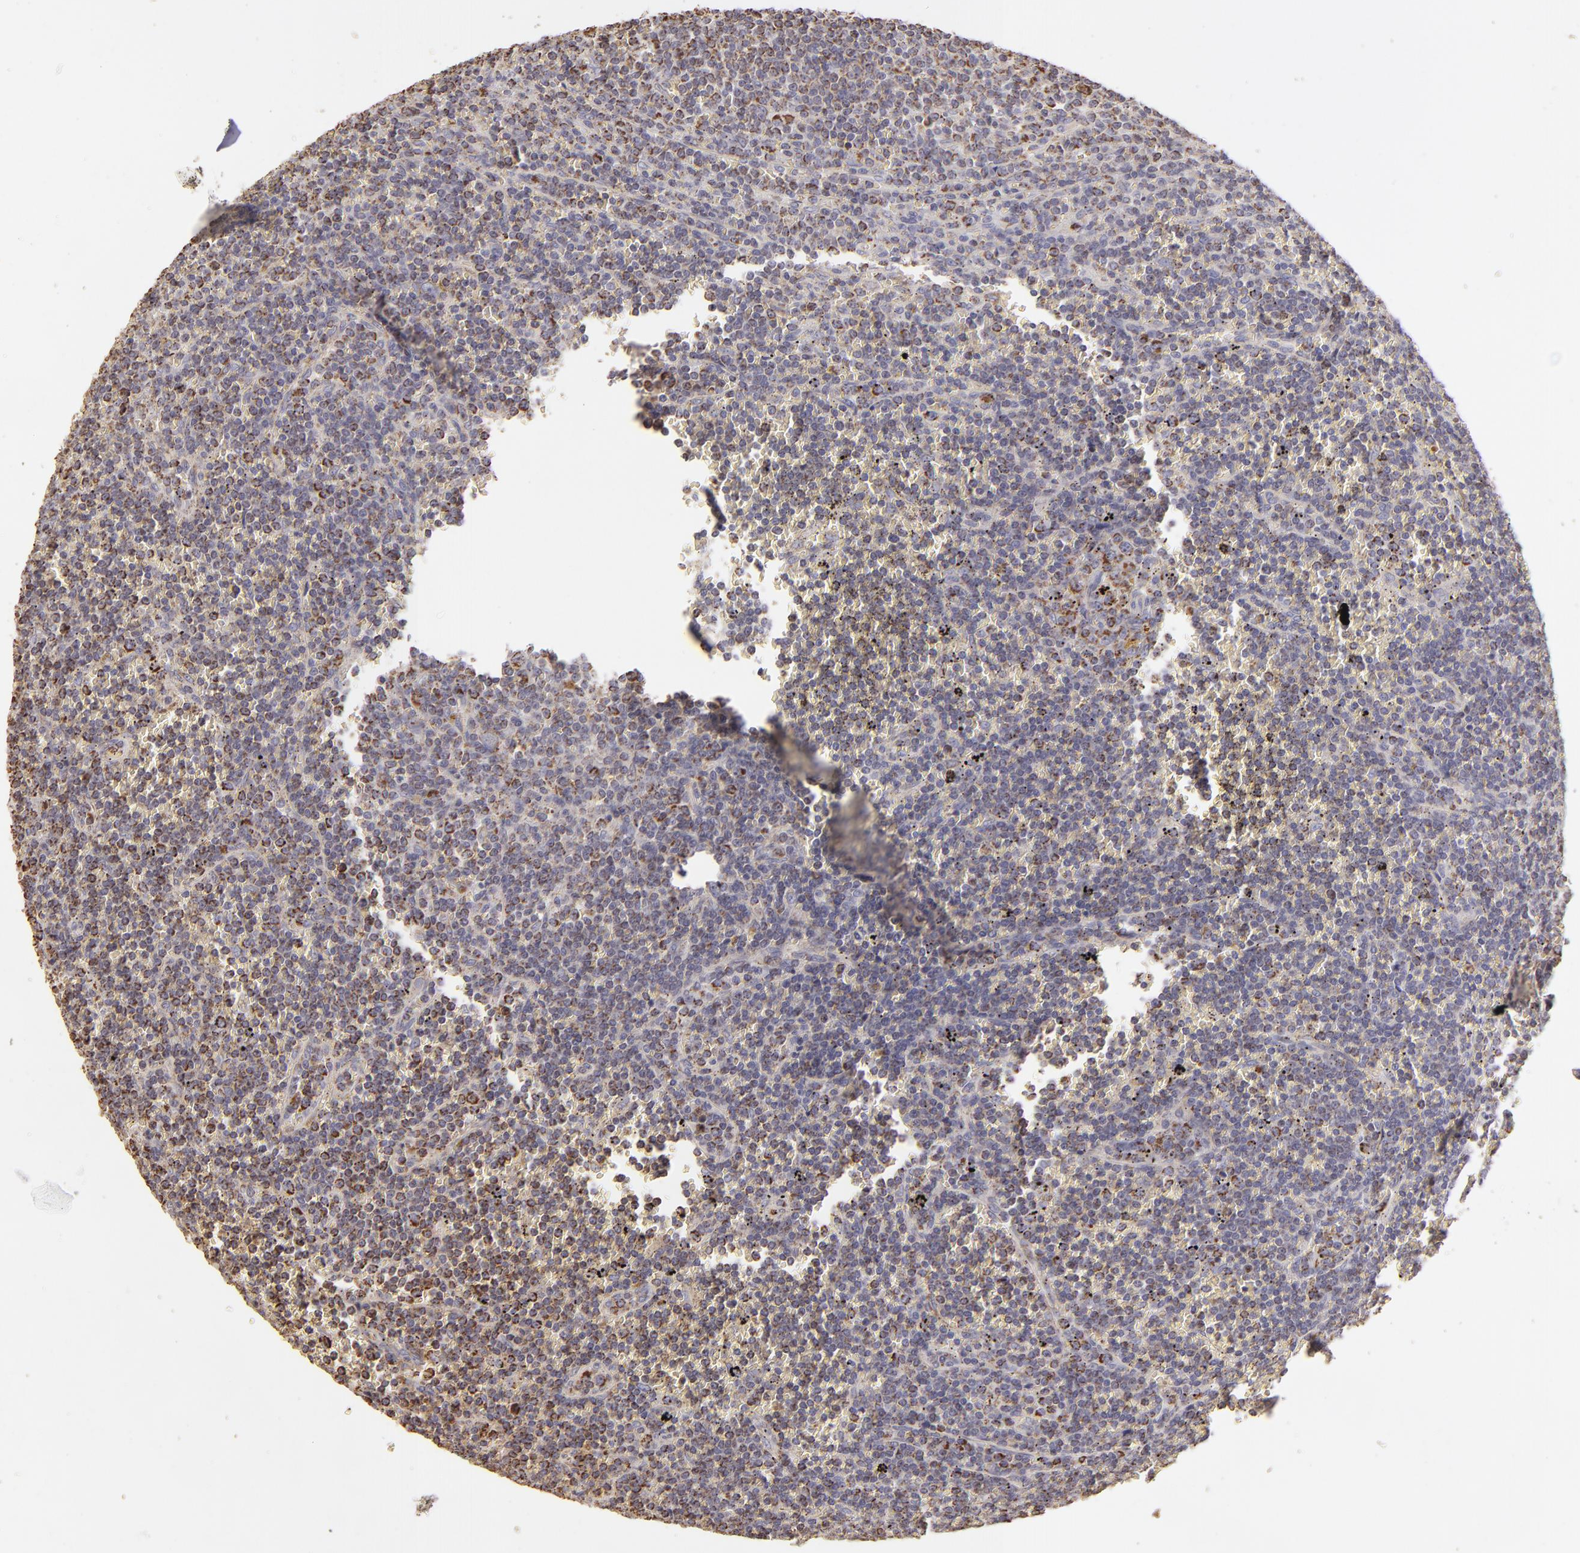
{"staining": {"intensity": "moderate", "quantity": "<25%", "location": "cytoplasmic/membranous"}, "tissue": "lymphoma", "cell_type": "Tumor cells", "image_type": "cancer", "snomed": [{"axis": "morphology", "description": "Malignant lymphoma, non-Hodgkin's type, Low grade"}, {"axis": "topography", "description": "Spleen"}], "caption": "A brown stain highlights moderate cytoplasmic/membranous positivity of a protein in low-grade malignant lymphoma, non-Hodgkin's type tumor cells. (Stains: DAB (3,3'-diaminobenzidine) in brown, nuclei in blue, Microscopy: brightfield microscopy at high magnification).", "gene": "CFB", "patient": {"sex": "male", "age": 80}}